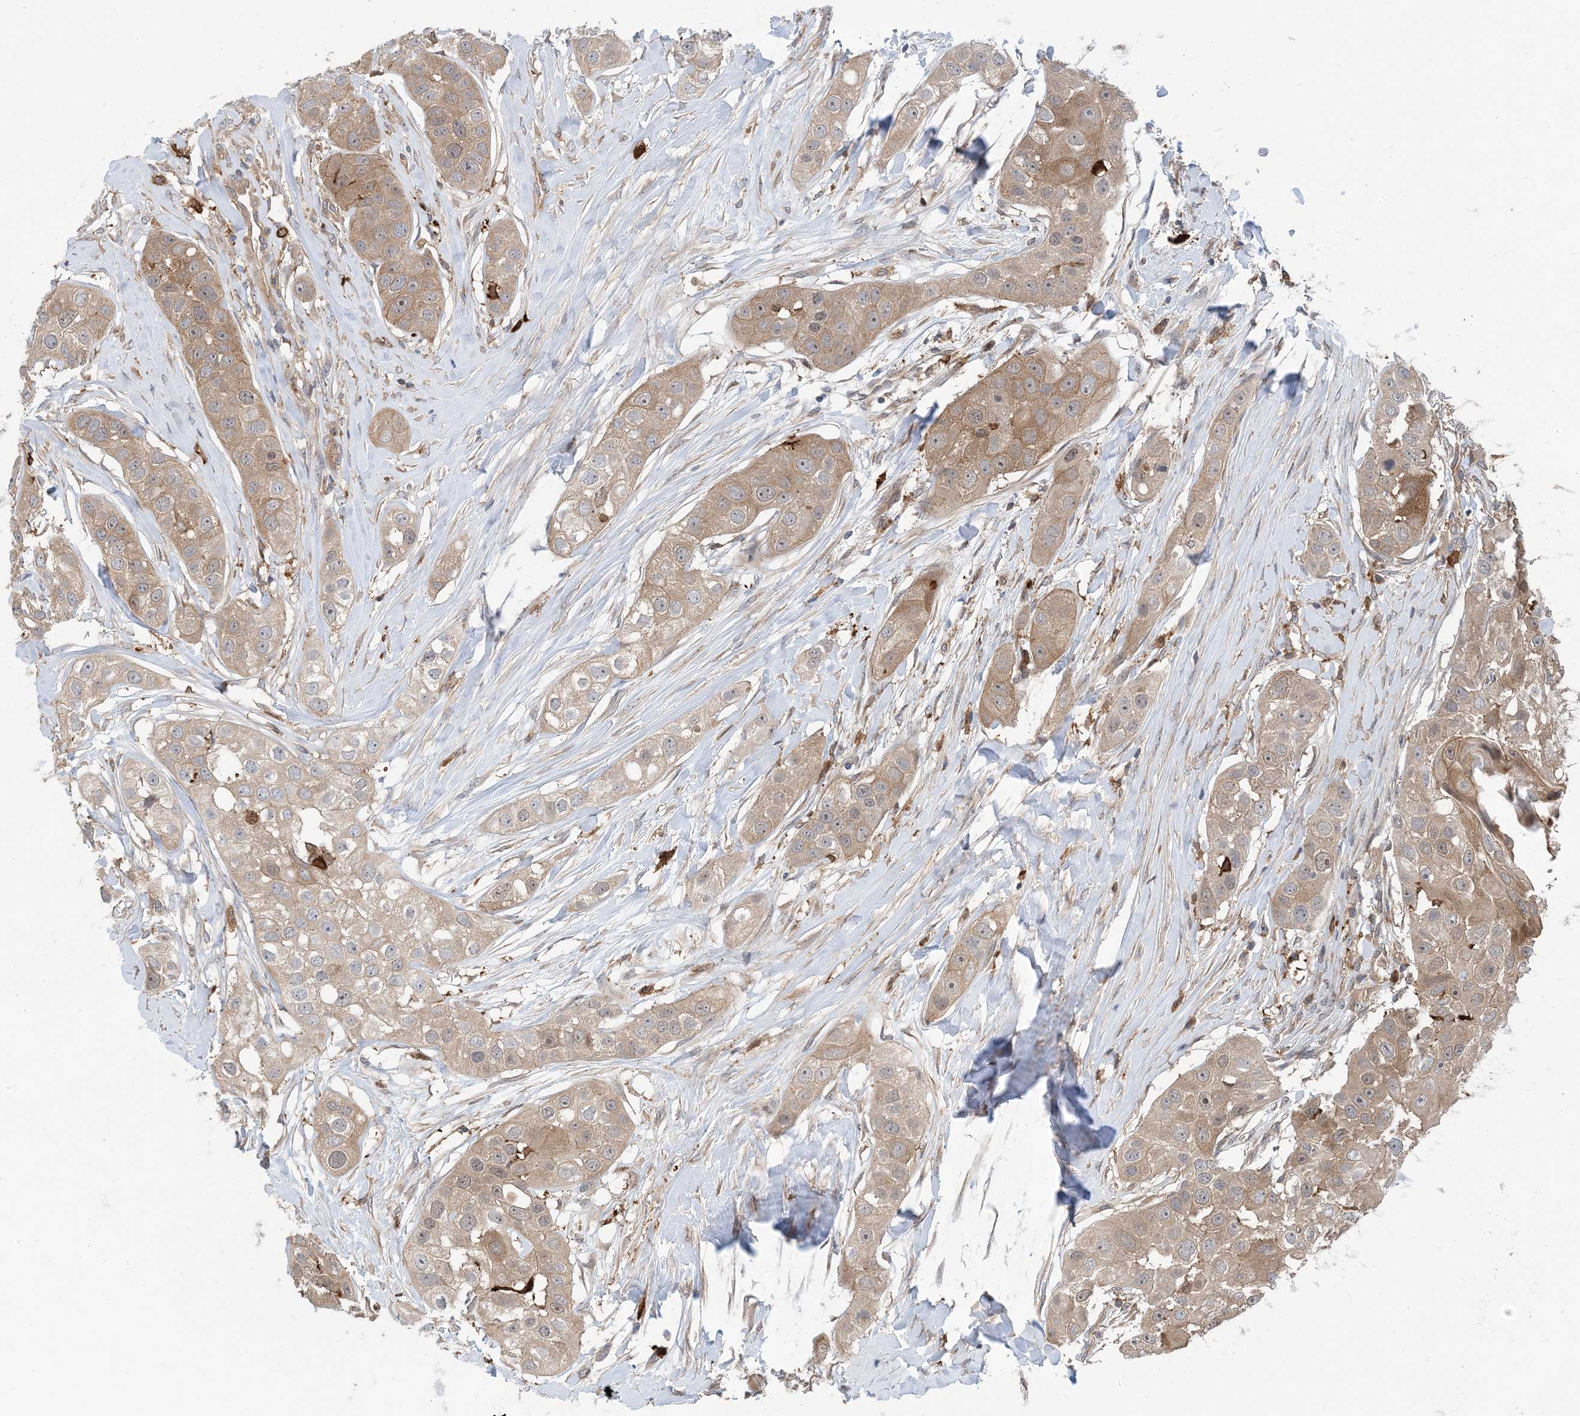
{"staining": {"intensity": "weak", "quantity": ">75%", "location": "cytoplasmic/membranous"}, "tissue": "head and neck cancer", "cell_type": "Tumor cells", "image_type": "cancer", "snomed": [{"axis": "morphology", "description": "Normal tissue, NOS"}, {"axis": "morphology", "description": "Squamous cell carcinoma, NOS"}, {"axis": "topography", "description": "Skeletal muscle"}, {"axis": "topography", "description": "Head-Neck"}], "caption": "Immunohistochemistry (IHC) of human head and neck squamous cell carcinoma exhibits low levels of weak cytoplasmic/membranous staining in approximately >75% of tumor cells. (IHC, brightfield microscopy, high magnification).", "gene": "HS1BP3", "patient": {"sex": "male", "age": 51}}